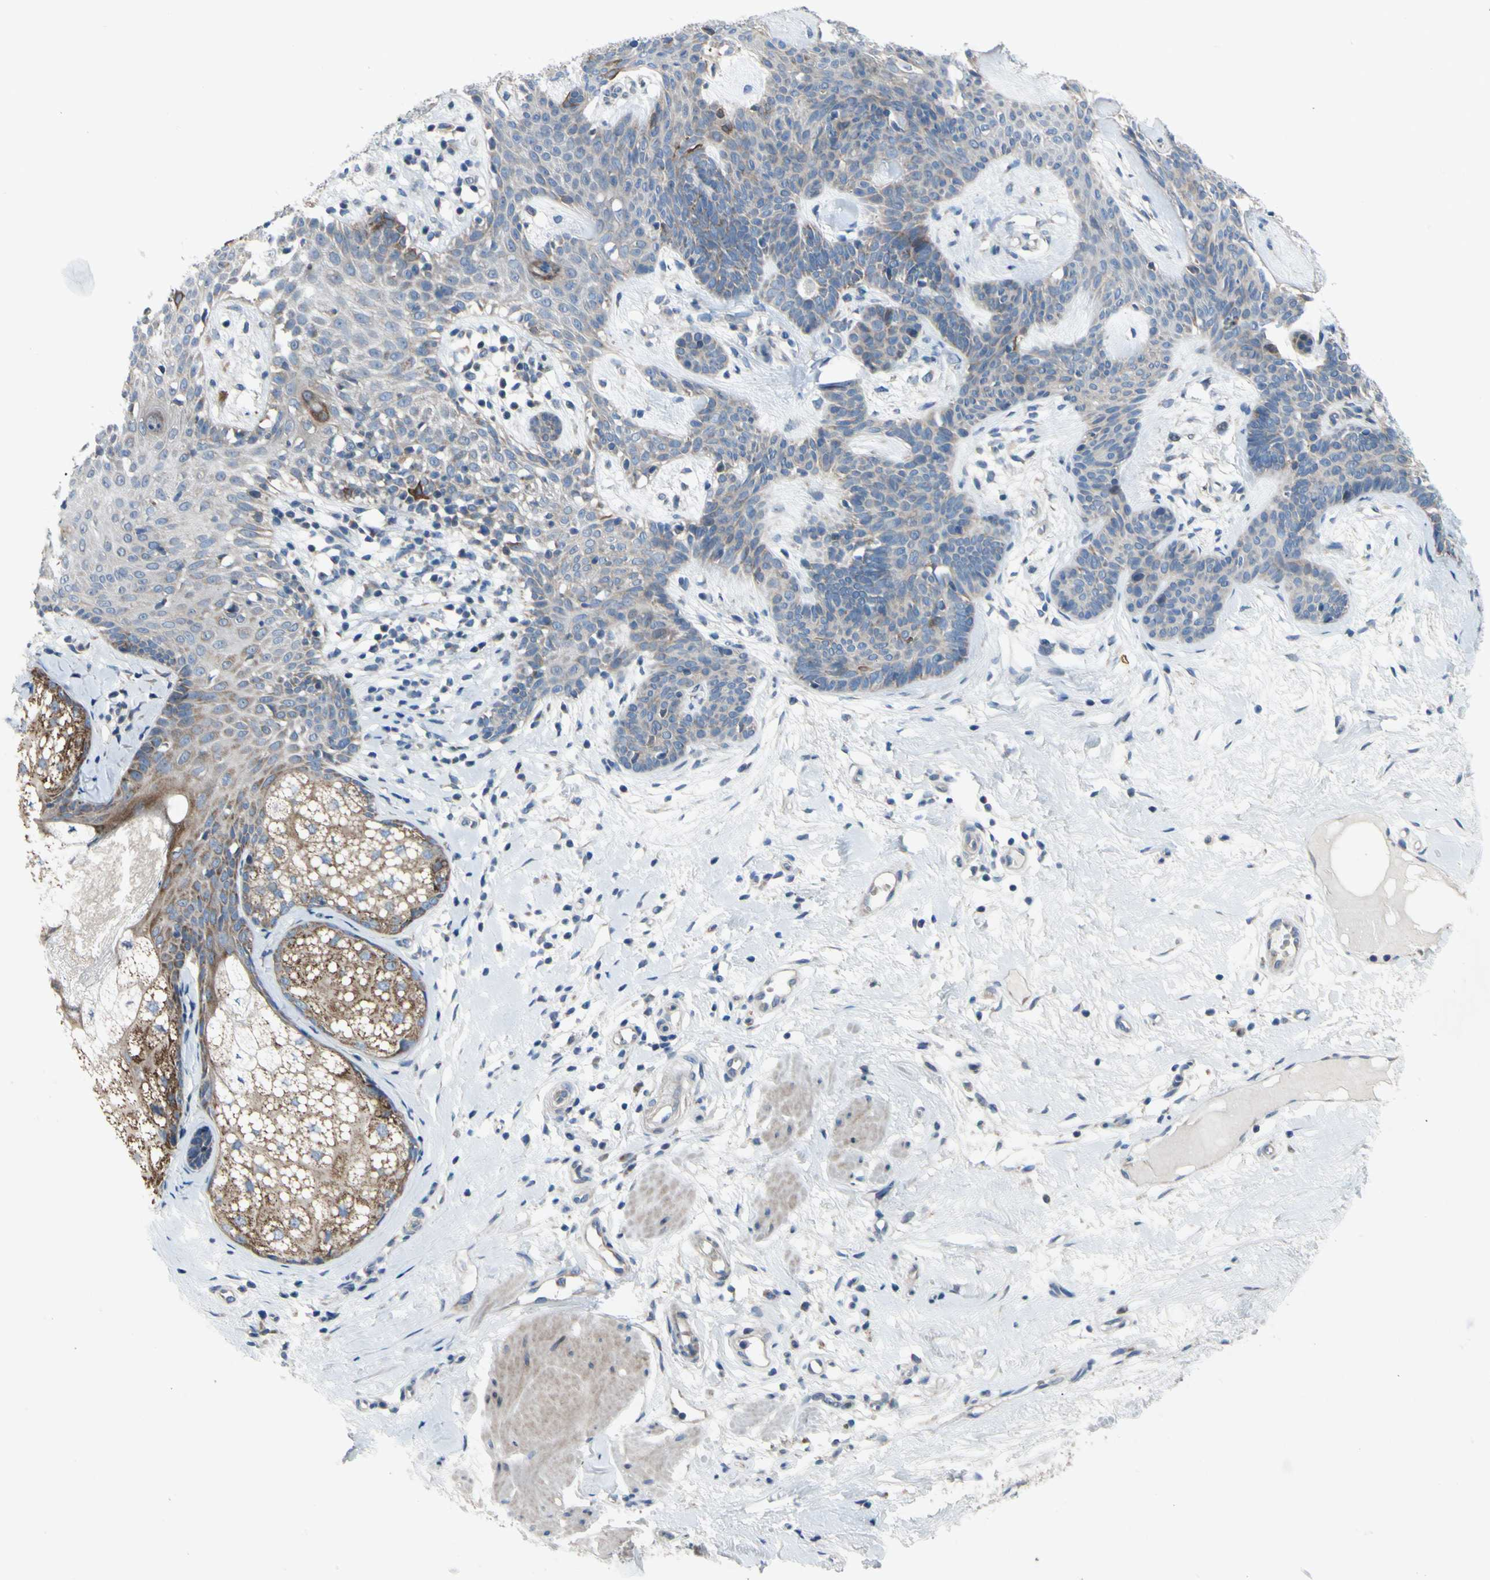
{"staining": {"intensity": "moderate", "quantity": "<25%", "location": "cytoplasmic/membranous"}, "tissue": "skin cancer", "cell_type": "Tumor cells", "image_type": "cancer", "snomed": [{"axis": "morphology", "description": "Developmental malformation"}, {"axis": "morphology", "description": "Basal cell carcinoma"}, {"axis": "topography", "description": "Skin"}], "caption": "This photomicrograph shows immunohistochemistry (IHC) staining of skin basal cell carcinoma, with low moderate cytoplasmic/membranous positivity in approximately <25% of tumor cells.", "gene": "GRAMD2B", "patient": {"sex": "female", "age": 62}}